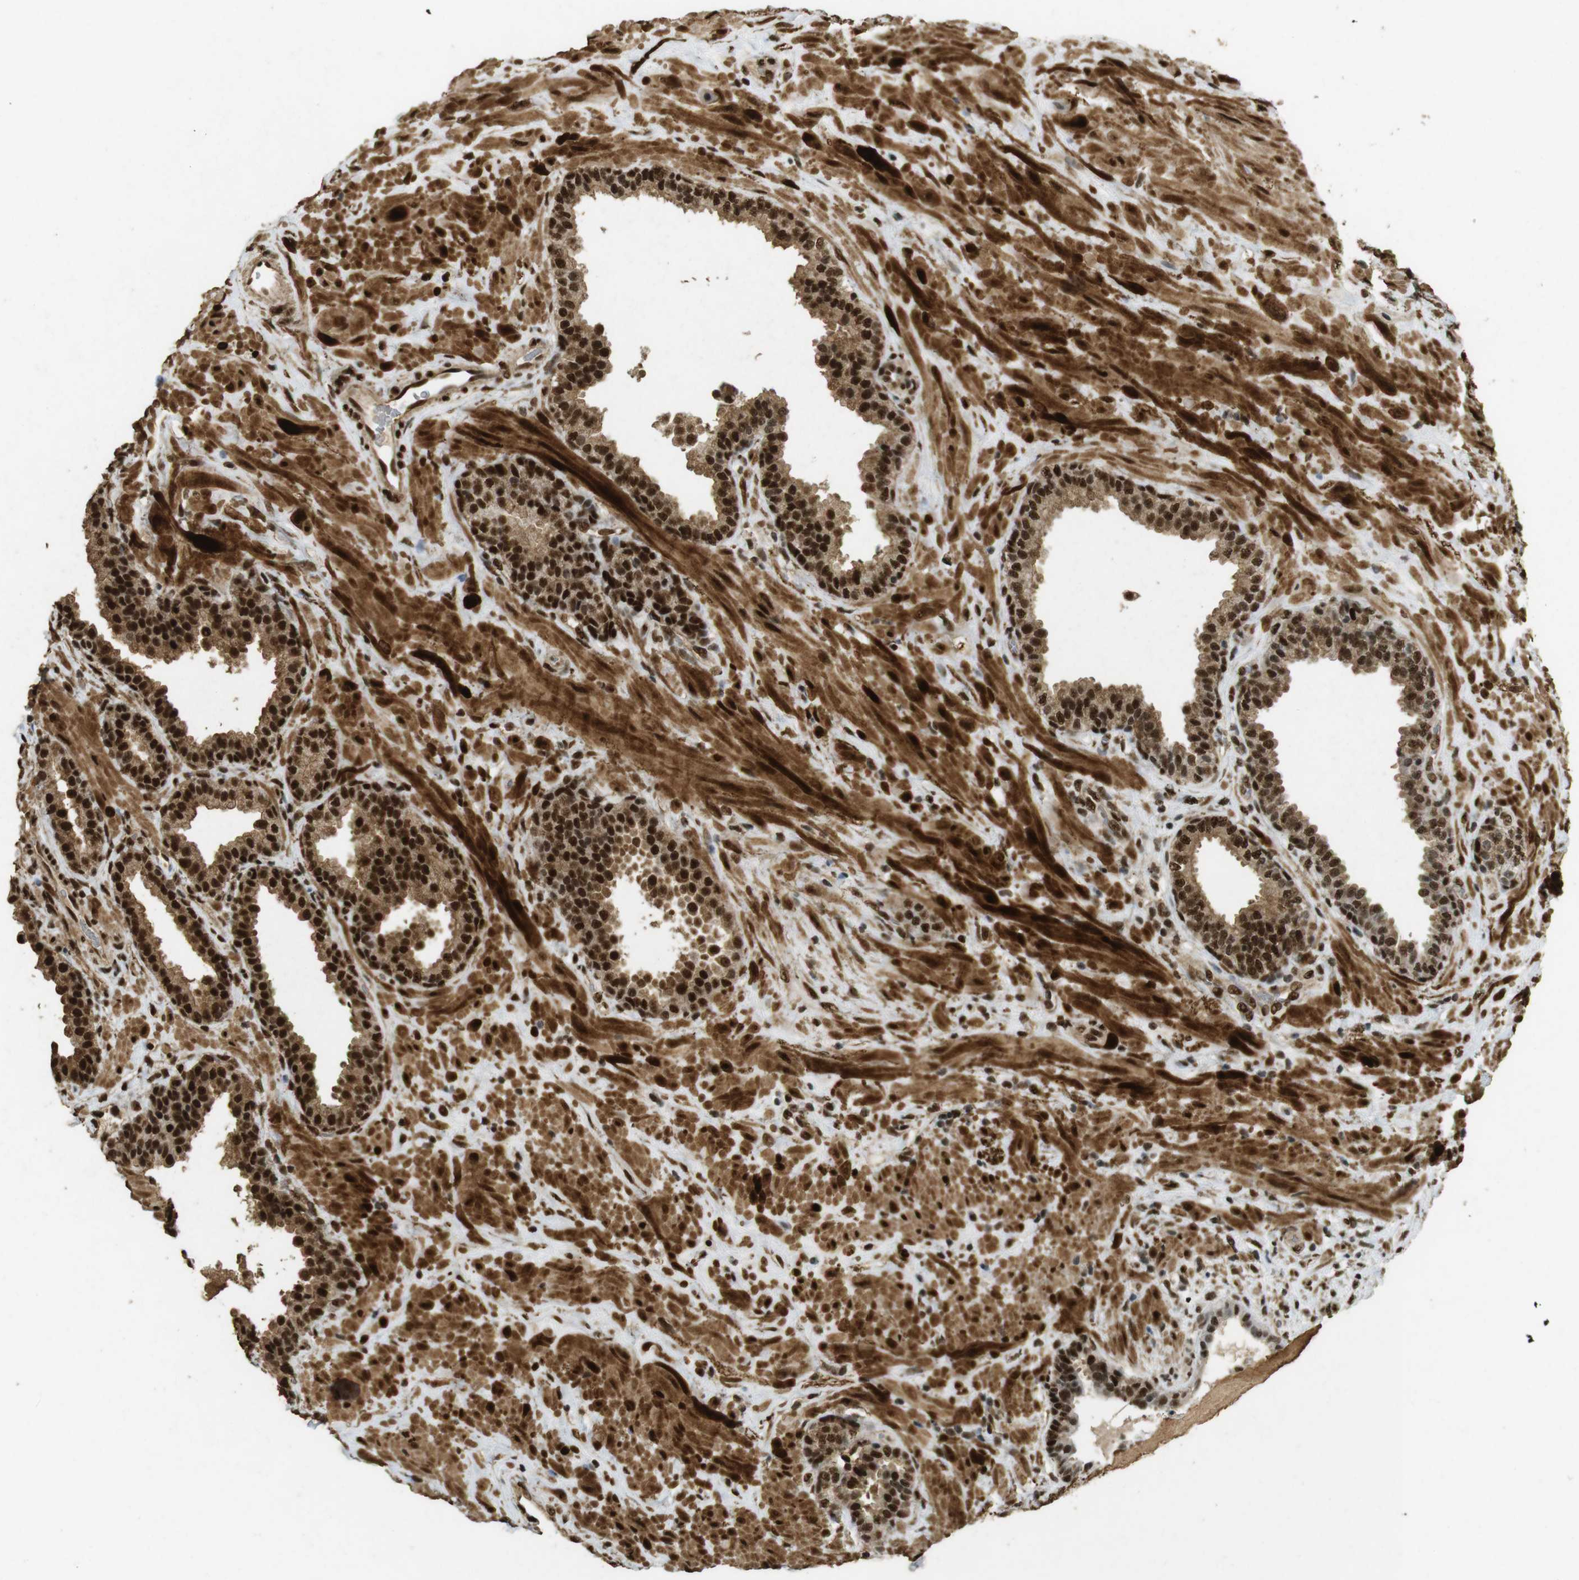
{"staining": {"intensity": "strong", "quantity": ">75%", "location": "cytoplasmic/membranous,nuclear"}, "tissue": "prostate", "cell_type": "Glandular cells", "image_type": "normal", "snomed": [{"axis": "morphology", "description": "Normal tissue, NOS"}, {"axis": "topography", "description": "Prostate"}], "caption": "IHC of normal prostate displays high levels of strong cytoplasmic/membranous,nuclear positivity in about >75% of glandular cells. The staining was performed using DAB, with brown indicating positive protein expression. Nuclei are stained blue with hematoxylin.", "gene": "GATA4", "patient": {"sex": "male", "age": 51}}